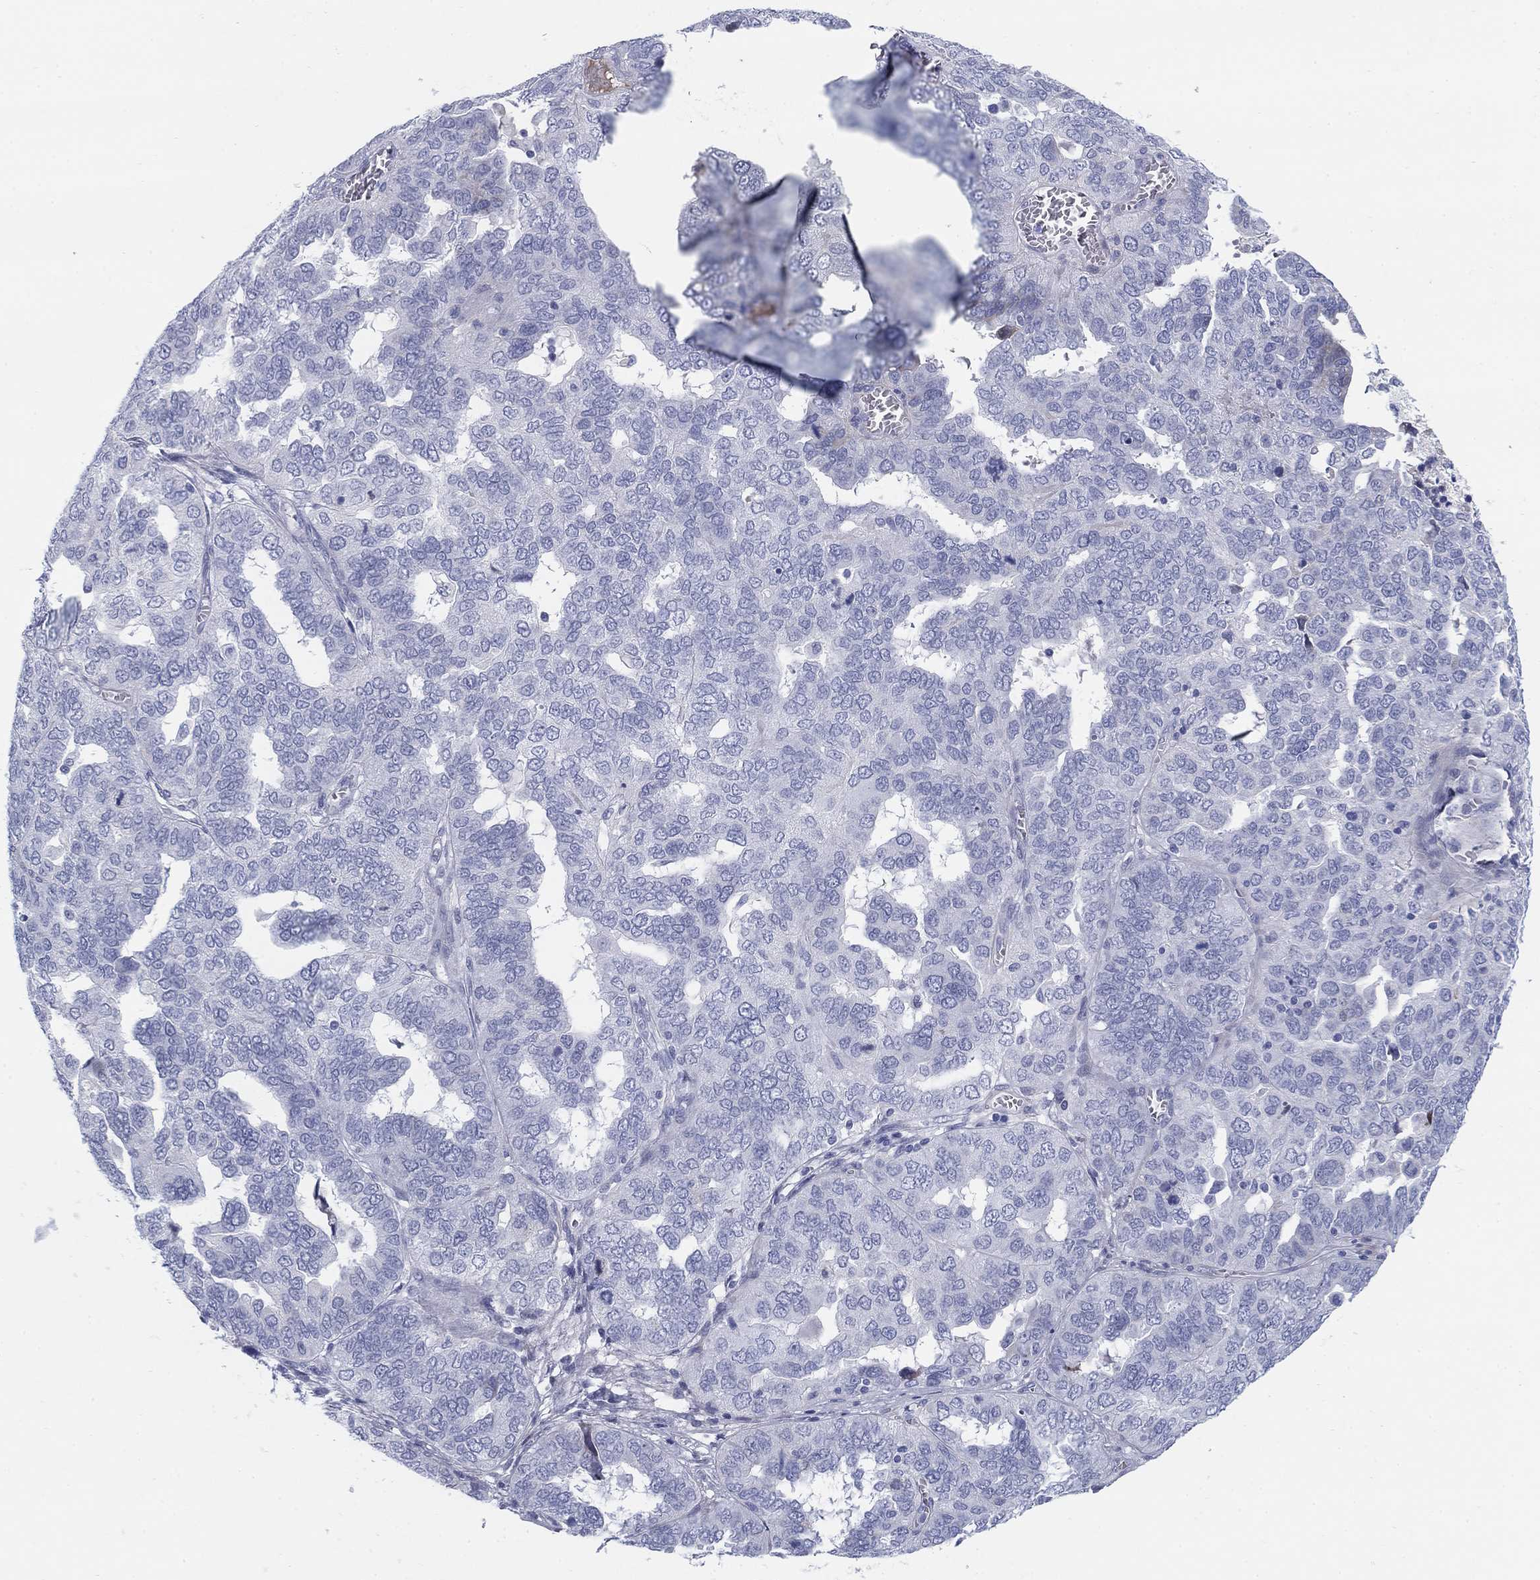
{"staining": {"intensity": "negative", "quantity": "none", "location": "none"}, "tissue": "ovarian cancer", "cell_type": "Tumor cells", "image_type": "cancer", "snomed": [{"axis": "morphology", "description": "Carcinoma, endometroid"}, {"axis": "topography", "description": "Soft tissue"}, {"axis": "topography", "description": "Ovary"}], "caption": "DAB immunohistochemical staining of human ovarian cancer (endometroid carcinoma) shows no significant positivity in tumor cells. (DAB immunohistochemistry (IHC) visualized using brightfield microscopy, high magnification).", "gene": "HEATR4", "patient": {"sex": "female", "age": 52}}